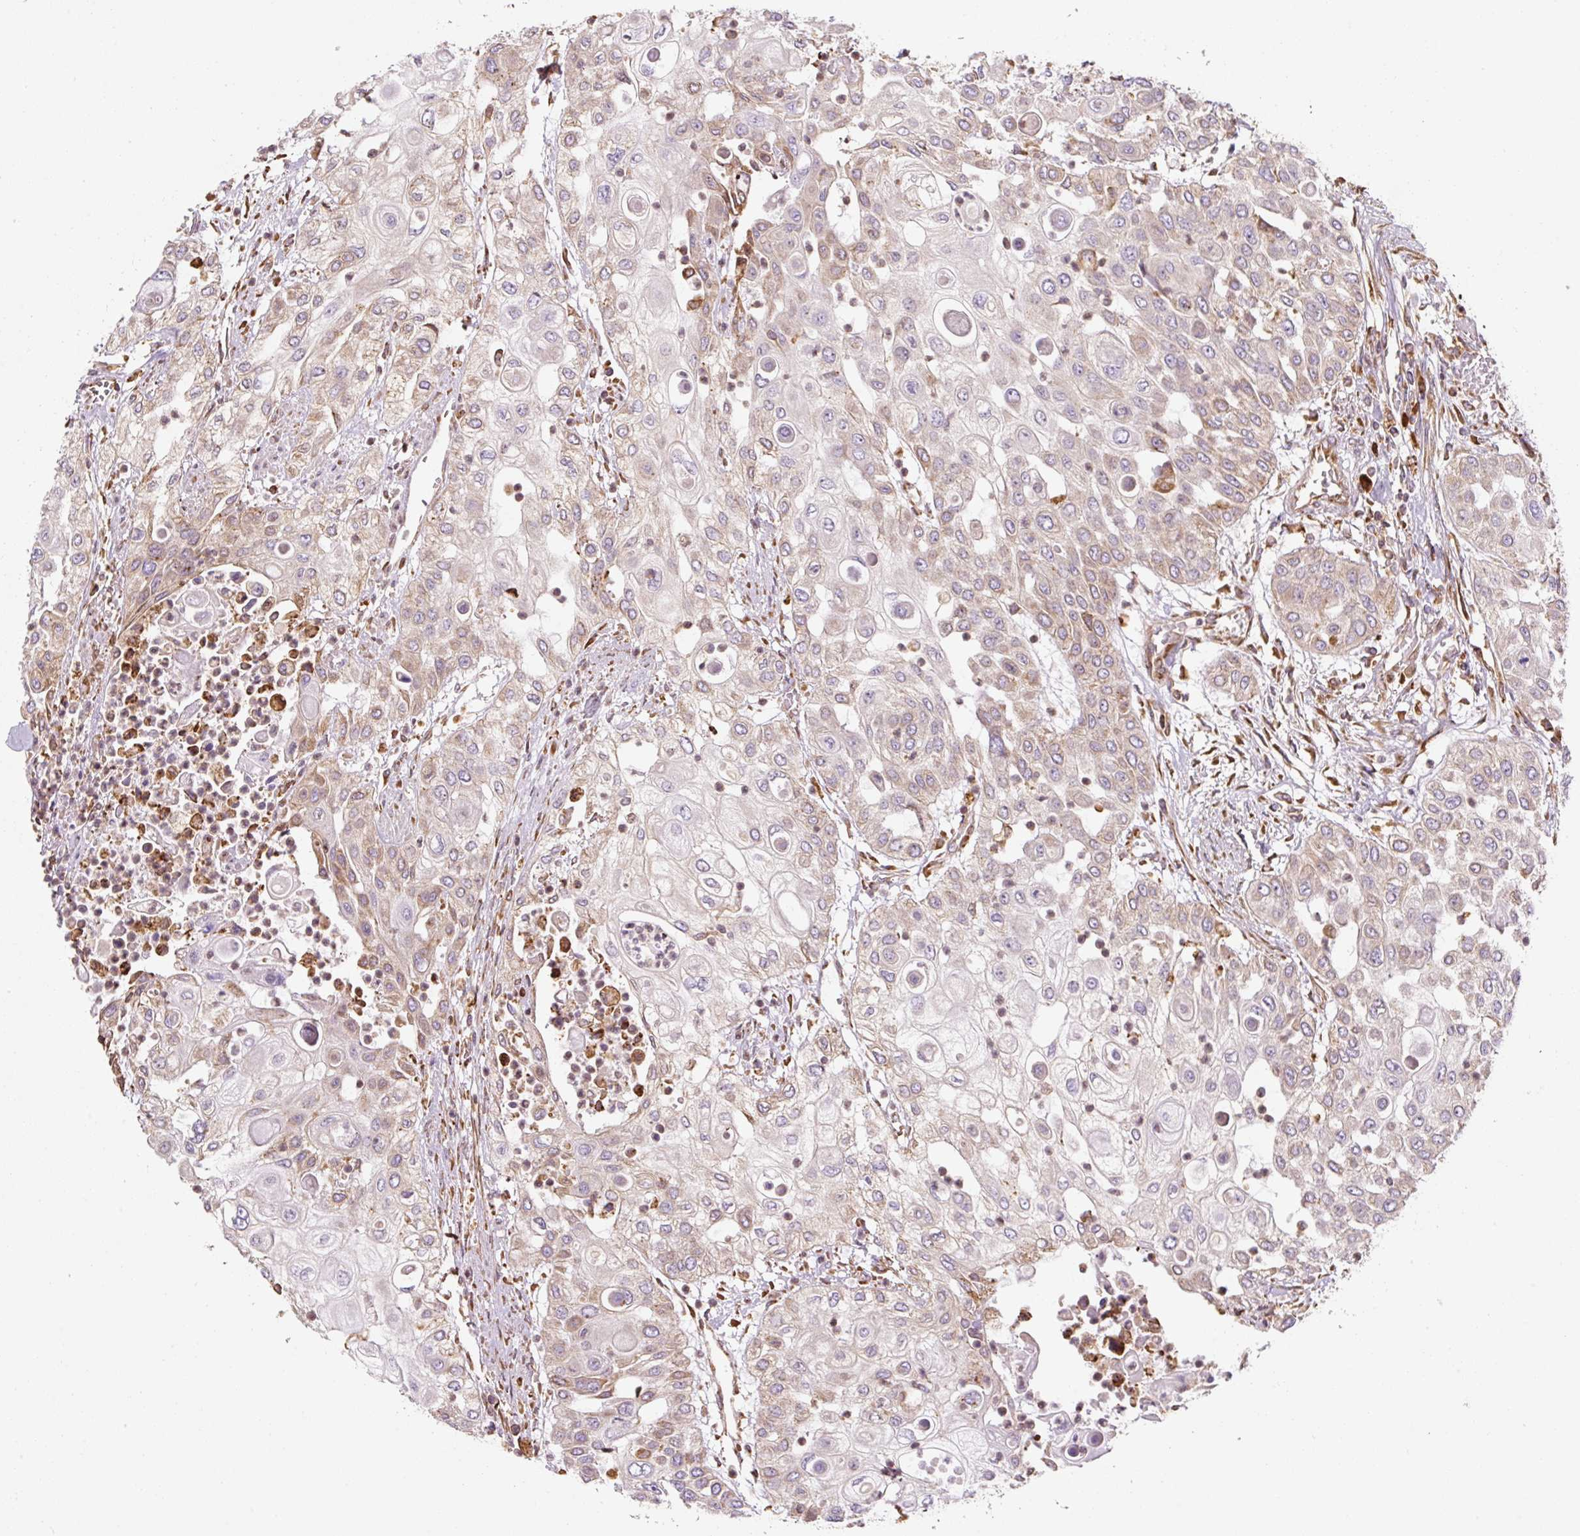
{"staining": {"intensity": "weak", "quantity": "25%-75%", "location": "cytoplasmic/membranous"}, "tissue": "urothelial cancer", "cell_type": "Tumor cells", "image_type": "cancer", "snomed": [{"axis": "morphology", "description": "Urothelial carcinoma, High grade"}, {"axis": "topography", "description": "Urinary bladder"}], "caption": "A photomicrograph of urothelial cancer stained for a protein demonstrates weak cytoplasmic/membranous brown staining in tumor cells.", "gene": "PRKCSH", "patient": {"sex": "female", "age": 79}}